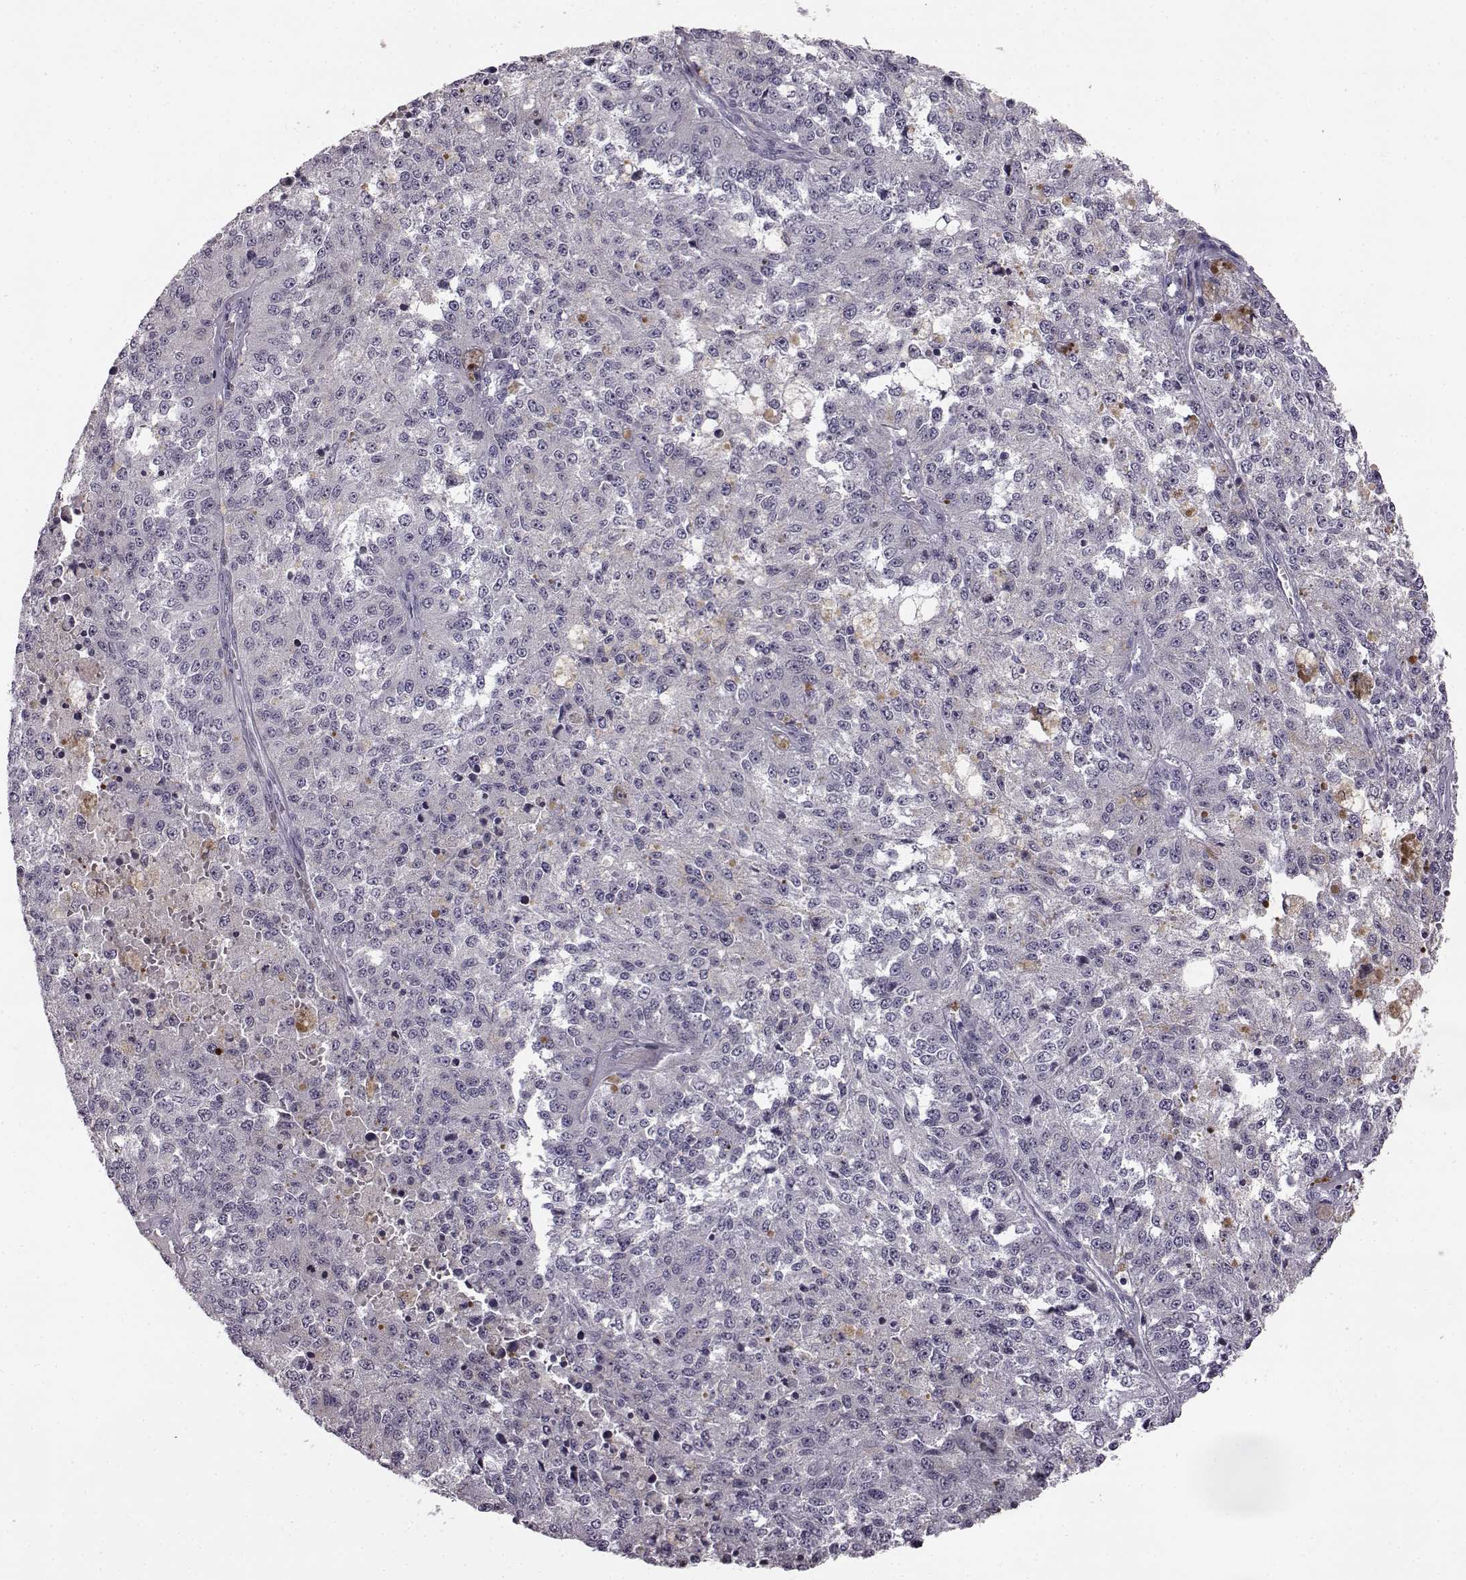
{"staining": {"intensity": "negative", "quantity": "none", "location": "none"}, "tissue": "melanoma", "cell_type": "Tumor cells", "image_type": "cancer", "snomed": [{"axis": "morphology", "description": "Malignant melanoma, Metastatic site"}, {"axis": "topography", "description": "Lymph node"}], "caption": "The image displays no significant positivity in tumor cells of malignant melanoma (metastatic site). (DAB immunohistochemistry, high magnification).", "gene": "ODAD4", "patient": {"sex": "female", "age": 64}}